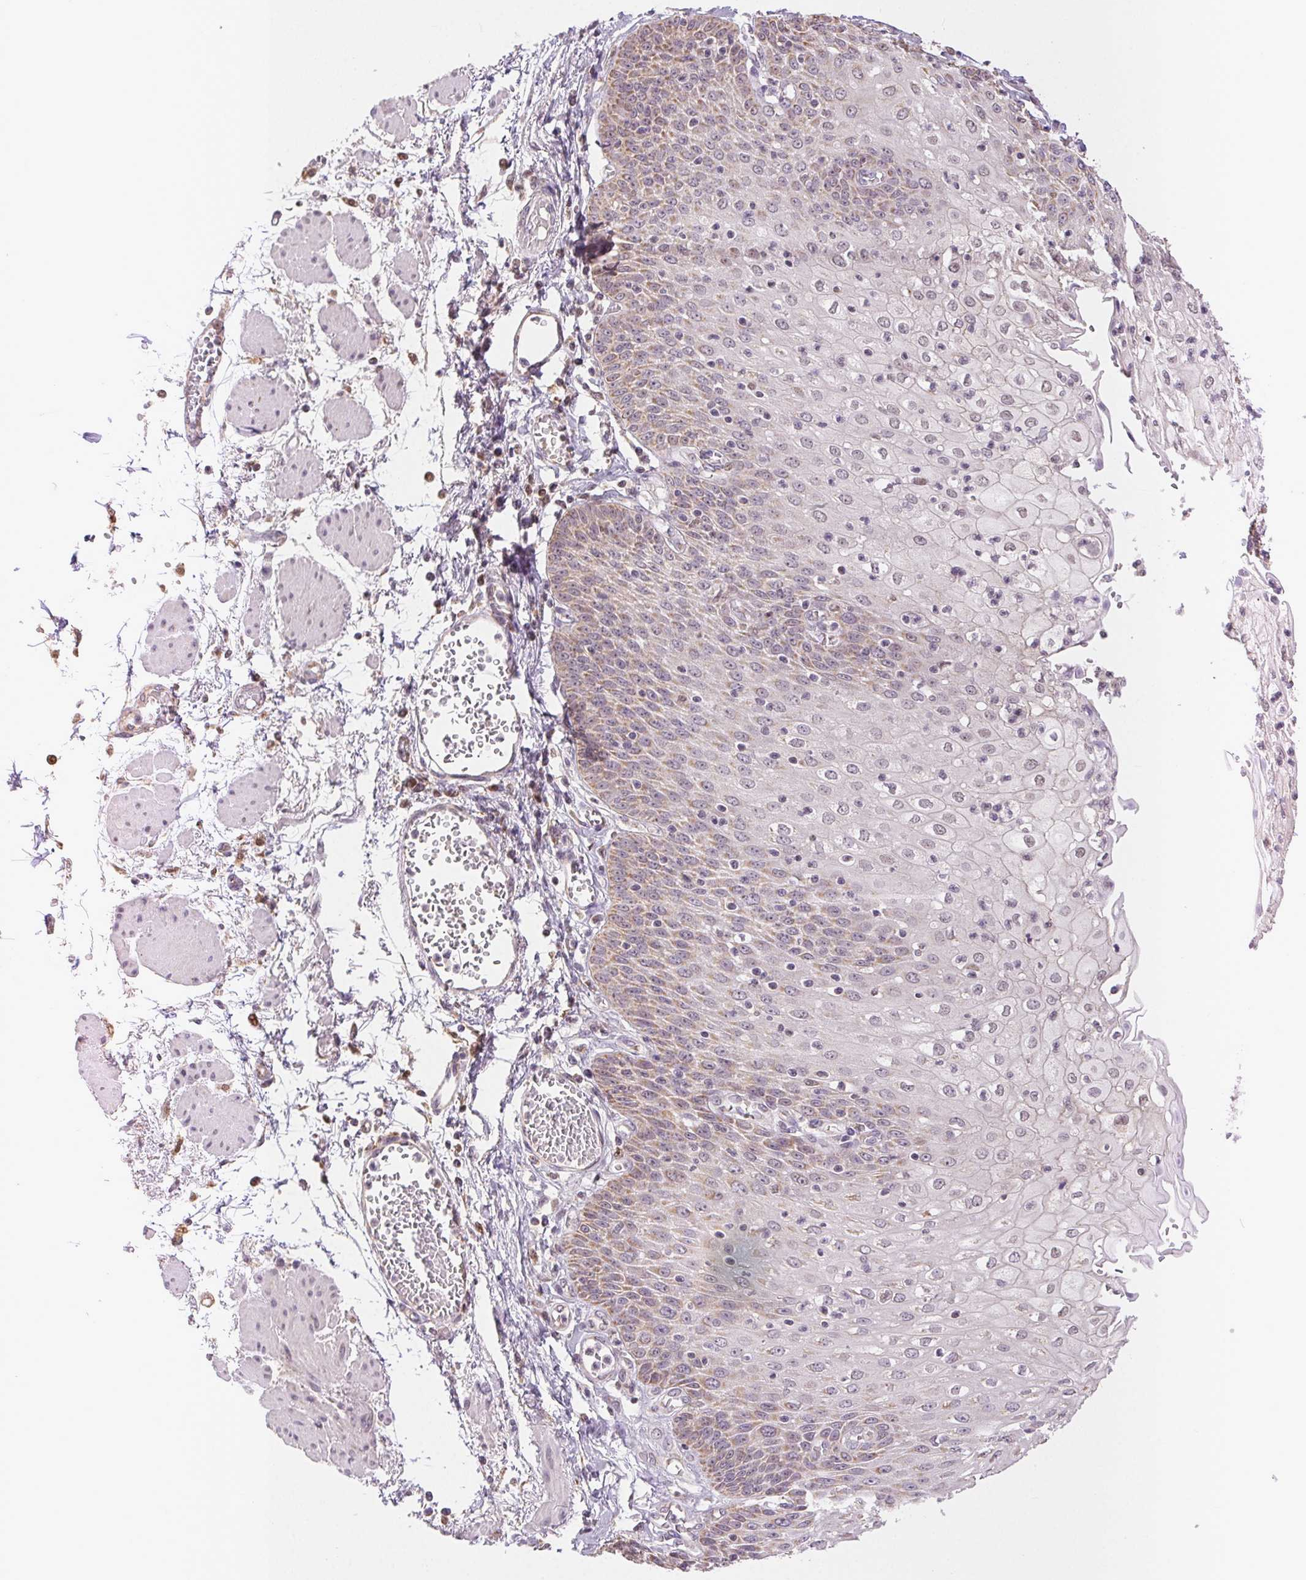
{"staining": {"intensity": "weak", "quantity": "<25%", "location": "cytoplasmic/membranous"}, "tissue": "esophagus", "cell_type": "Squamous epithelial cells", "image_type": "normal", "snomed": [{"axis": "morphology", "description": "Normal tissue, NOS"}, {"axis": "morphology", "description": "Adenocarcinoma, NOS"}, {"axis": "topography", "description": "Esophagus"}], "caption": "Immunohistochemistry of benign esophagus demonstrates no staining in squamous epithelial cells. (IHC, brightfield microscopy, high magnification).", "gene": "POU2F2", "patient": {"sex": "male", "age": 81}}